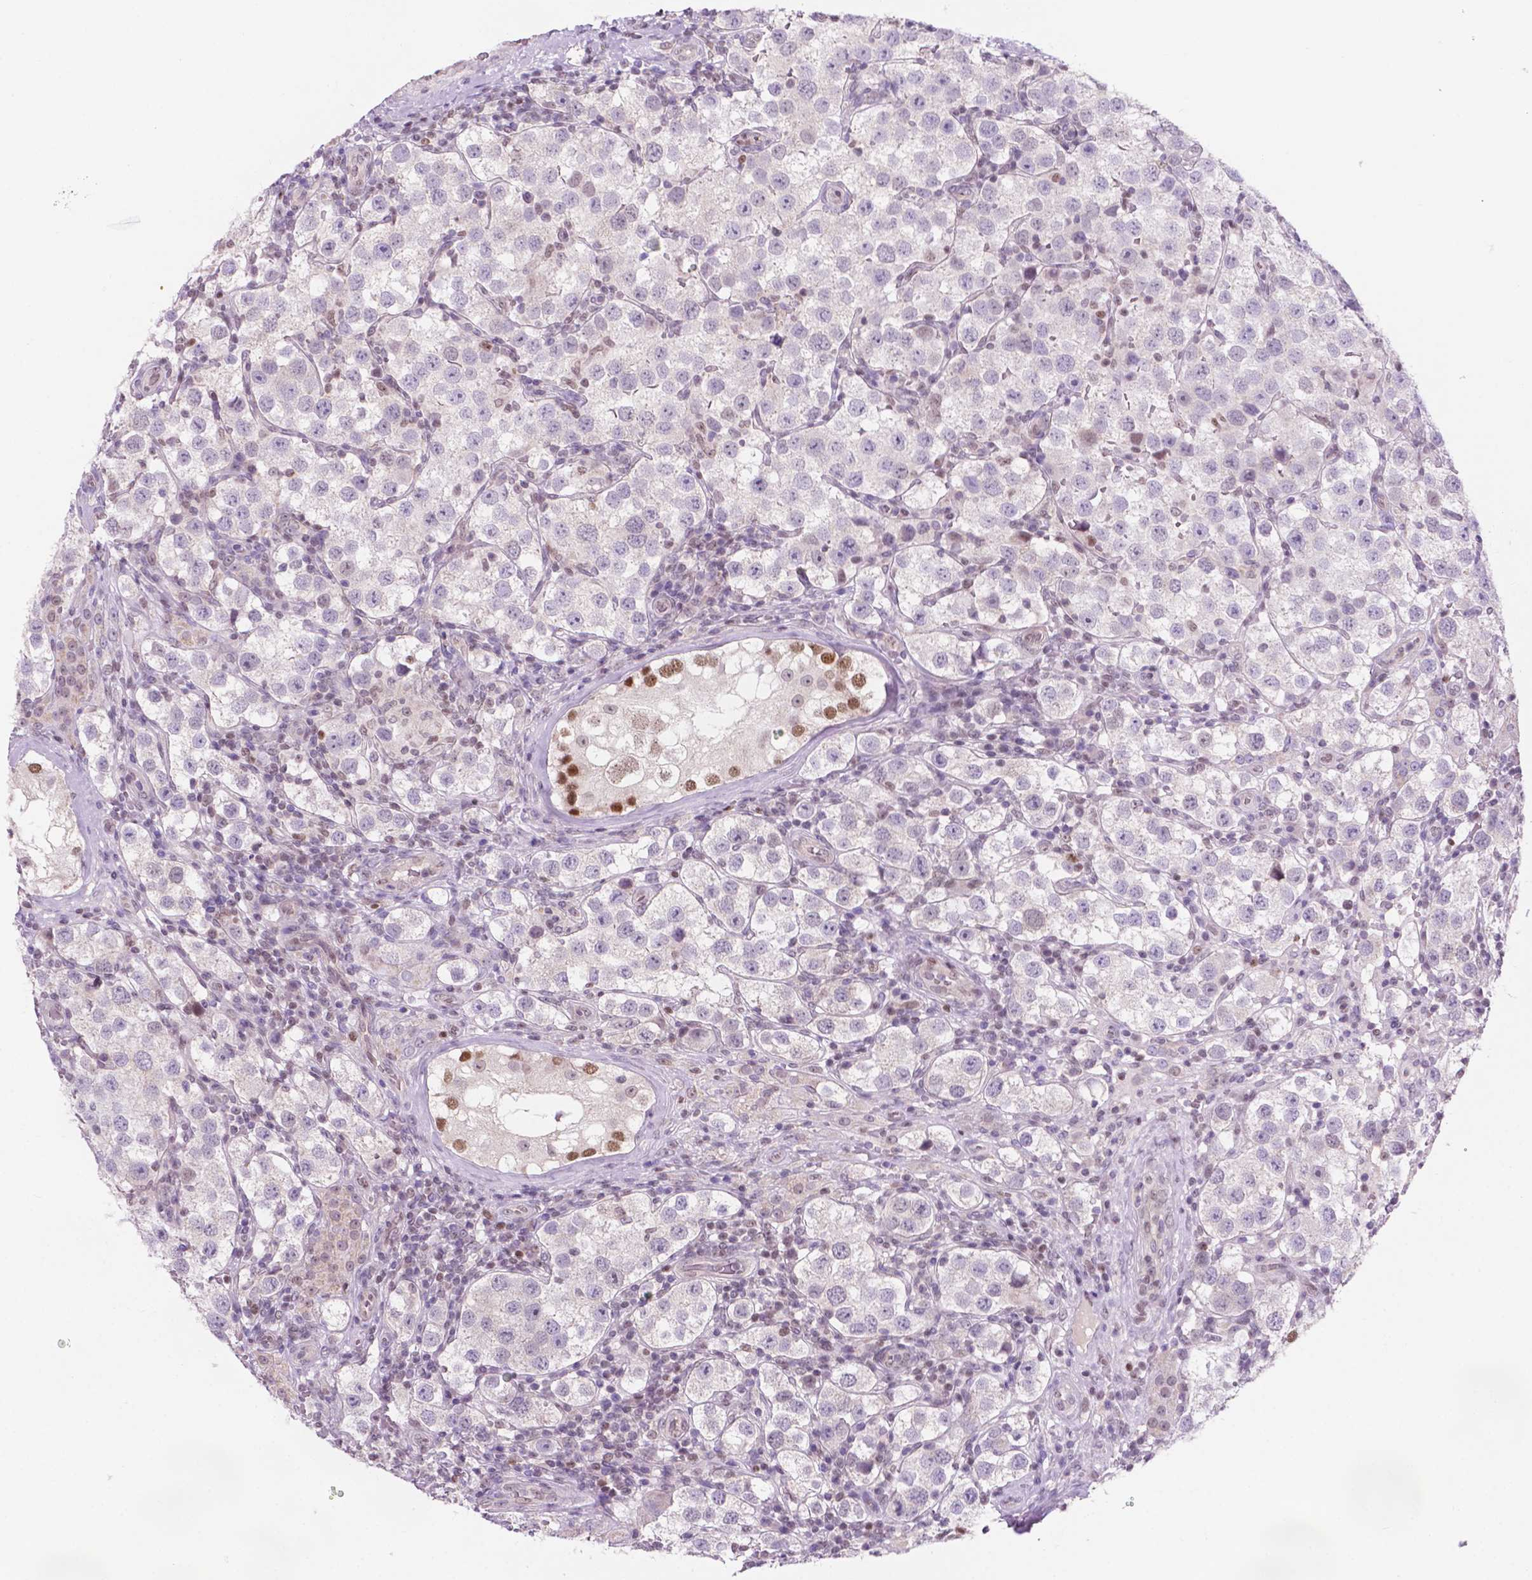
{"staining": {"intensity": "negative", "quantity": "none", "location": "none"}, "tissue": "testis cancer", "cell_type": "Tumor cells", "image_type": "cancer", "snomed": [{"axis": "morphology", "description": "Seminoma, NOS"}, {"axis": "topography", "description": "Testis"}], "caption": "A photomicrograph of testis cancer stained for a protein shows no brown staining in tumor cells. Brightfield microscopy of IHC stained with DAB (3,3'-diaminobenzidine) (brown) and hematoxylin (blue), captured at high magnification.", "gene": "FAM50B", "patient": {"sex": "male", "age": 37}}